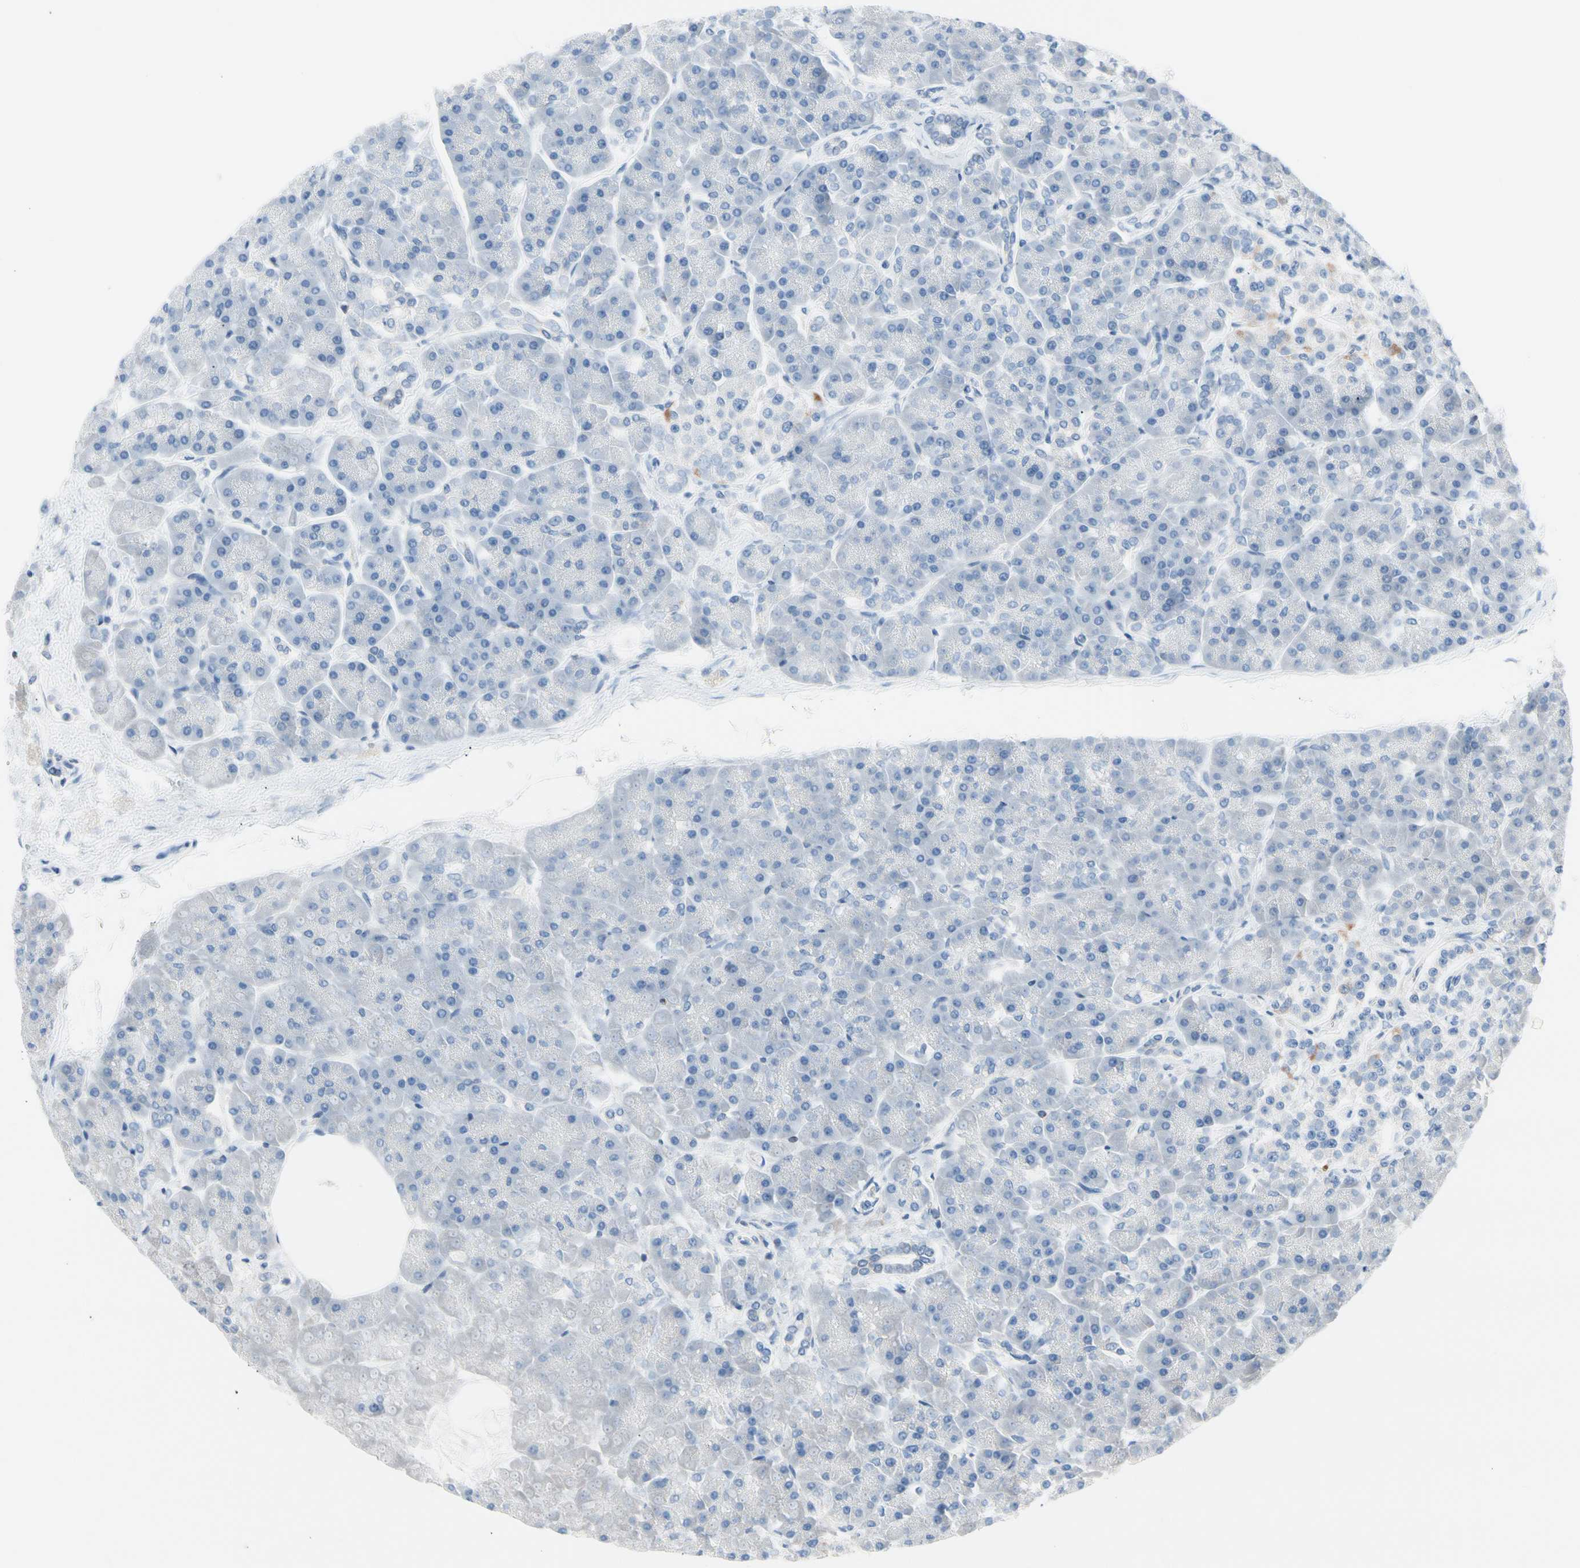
{"staining": {"intensity": "negative", "quantity": "none", "location": "none"}, "tissue": "pancreas", "cell_type": "Exocrine glandular cells", "image_type": "normal", "snomed": [{"axis": "morphology", "description": "Normal tissue, NOS"}, {"axis": "topography", "description": "Pancreas"}], "caption": "Immunohistochemistry micrograph of normal human pancreas stained for a protein (brown), which demonstrates no expression in exocrine glandular cells. Nuclei are stained in blue.", "gene": "MAP3K3", "patient": {"sex": "female", "age": 70}}